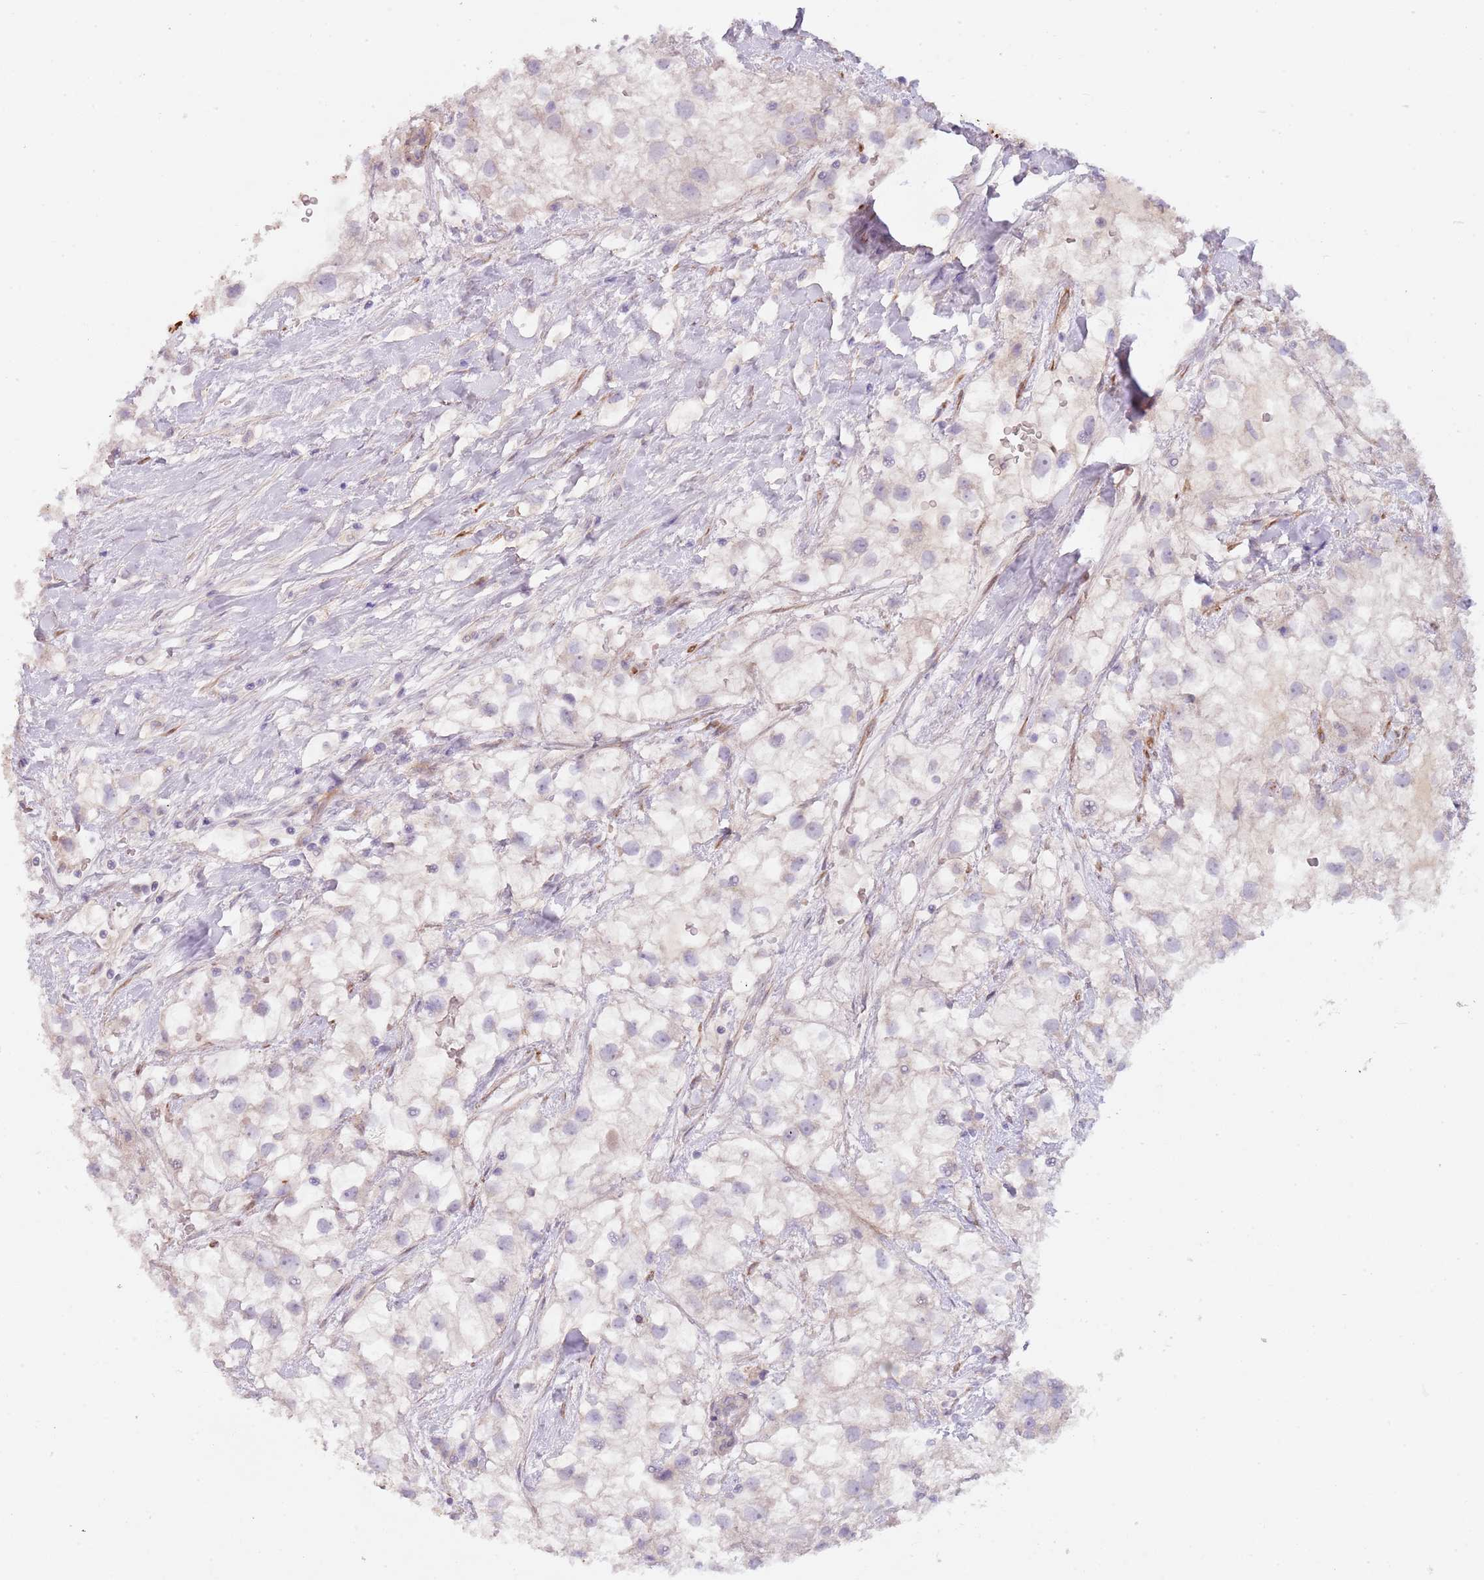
{"staining": {"intensity": "weak", "quantity": "<25%", "location": "cytoplasmic/membranous"}, "tissue": "renal cancer", "cell_type": "Tumor cells", "image_type": "cancer", "snomed": [{"axis": "morphology", "description": "Adenocarcinoma, NOS"}, {"axis": "topography", "description": "Kidney"}], "caption": "Tumor cells are negative for brown protein staining in adenocarcinoma (renal). (Stains: DAB immunohistochemistry (IHC) with hematoxylin counter stain, Microscopy: brightfield microscopy at high magnification).", "gene": "TINAGL1", "patient": {"sex": "male", "age": 59}}